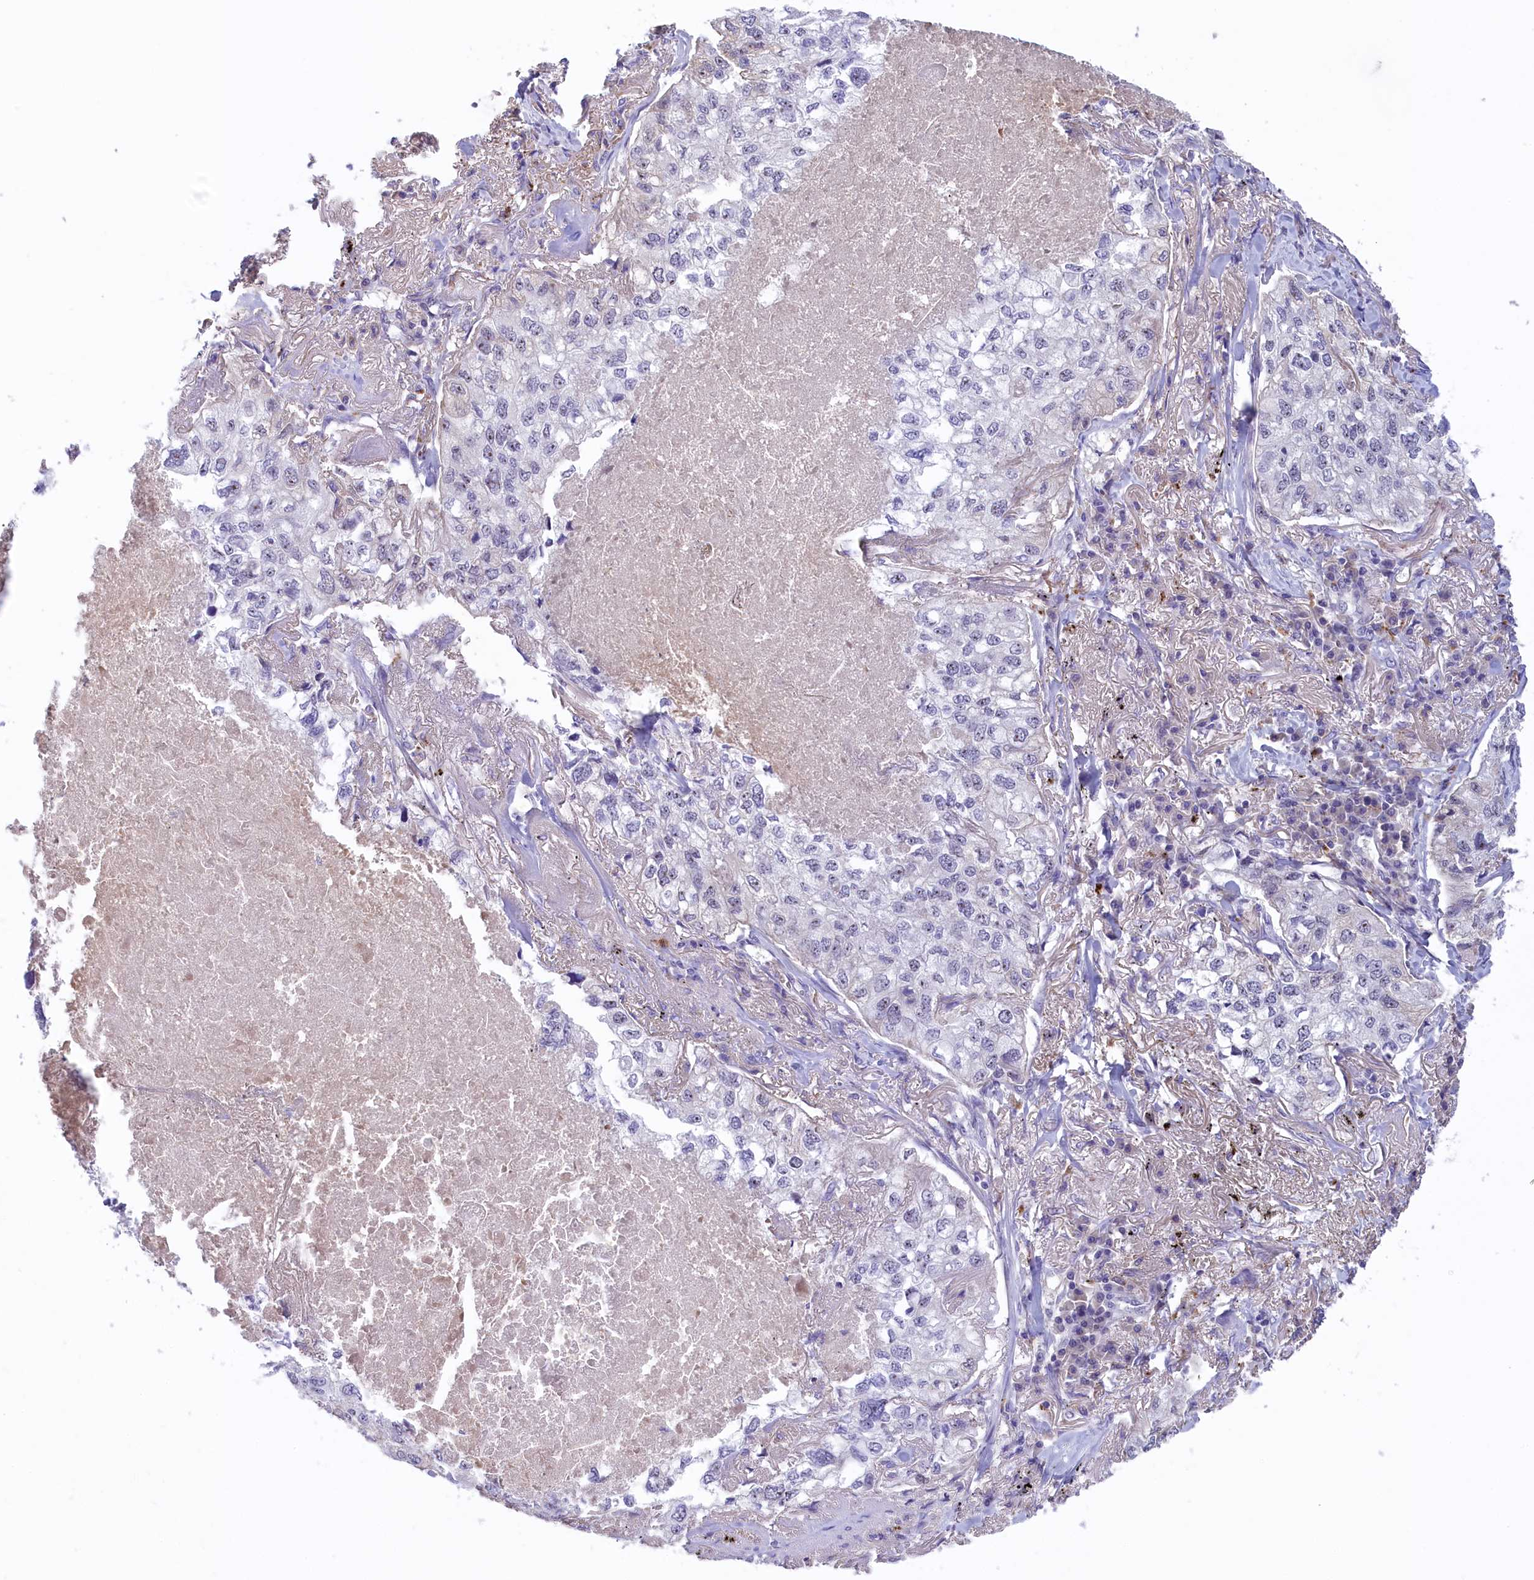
{"staining": {"intensity": "negative", "quantity": "none", "location": "none"}, "tissue": "lung cancer", "cell_type": "Tumor cells", "image_type": "cancer", "snomed": [{"axis": "morphology", "description": "Adenocarcinoma, NOS"}, {"axis": "topography", "description": "Lung"}], "caption": "IHC micrograph of lung adenocarcinoma stained for a protein (brown), which reveals no positivity in tumor cells.", "gene": "STYX", "patient": {"sex": "male", "age": 65}}